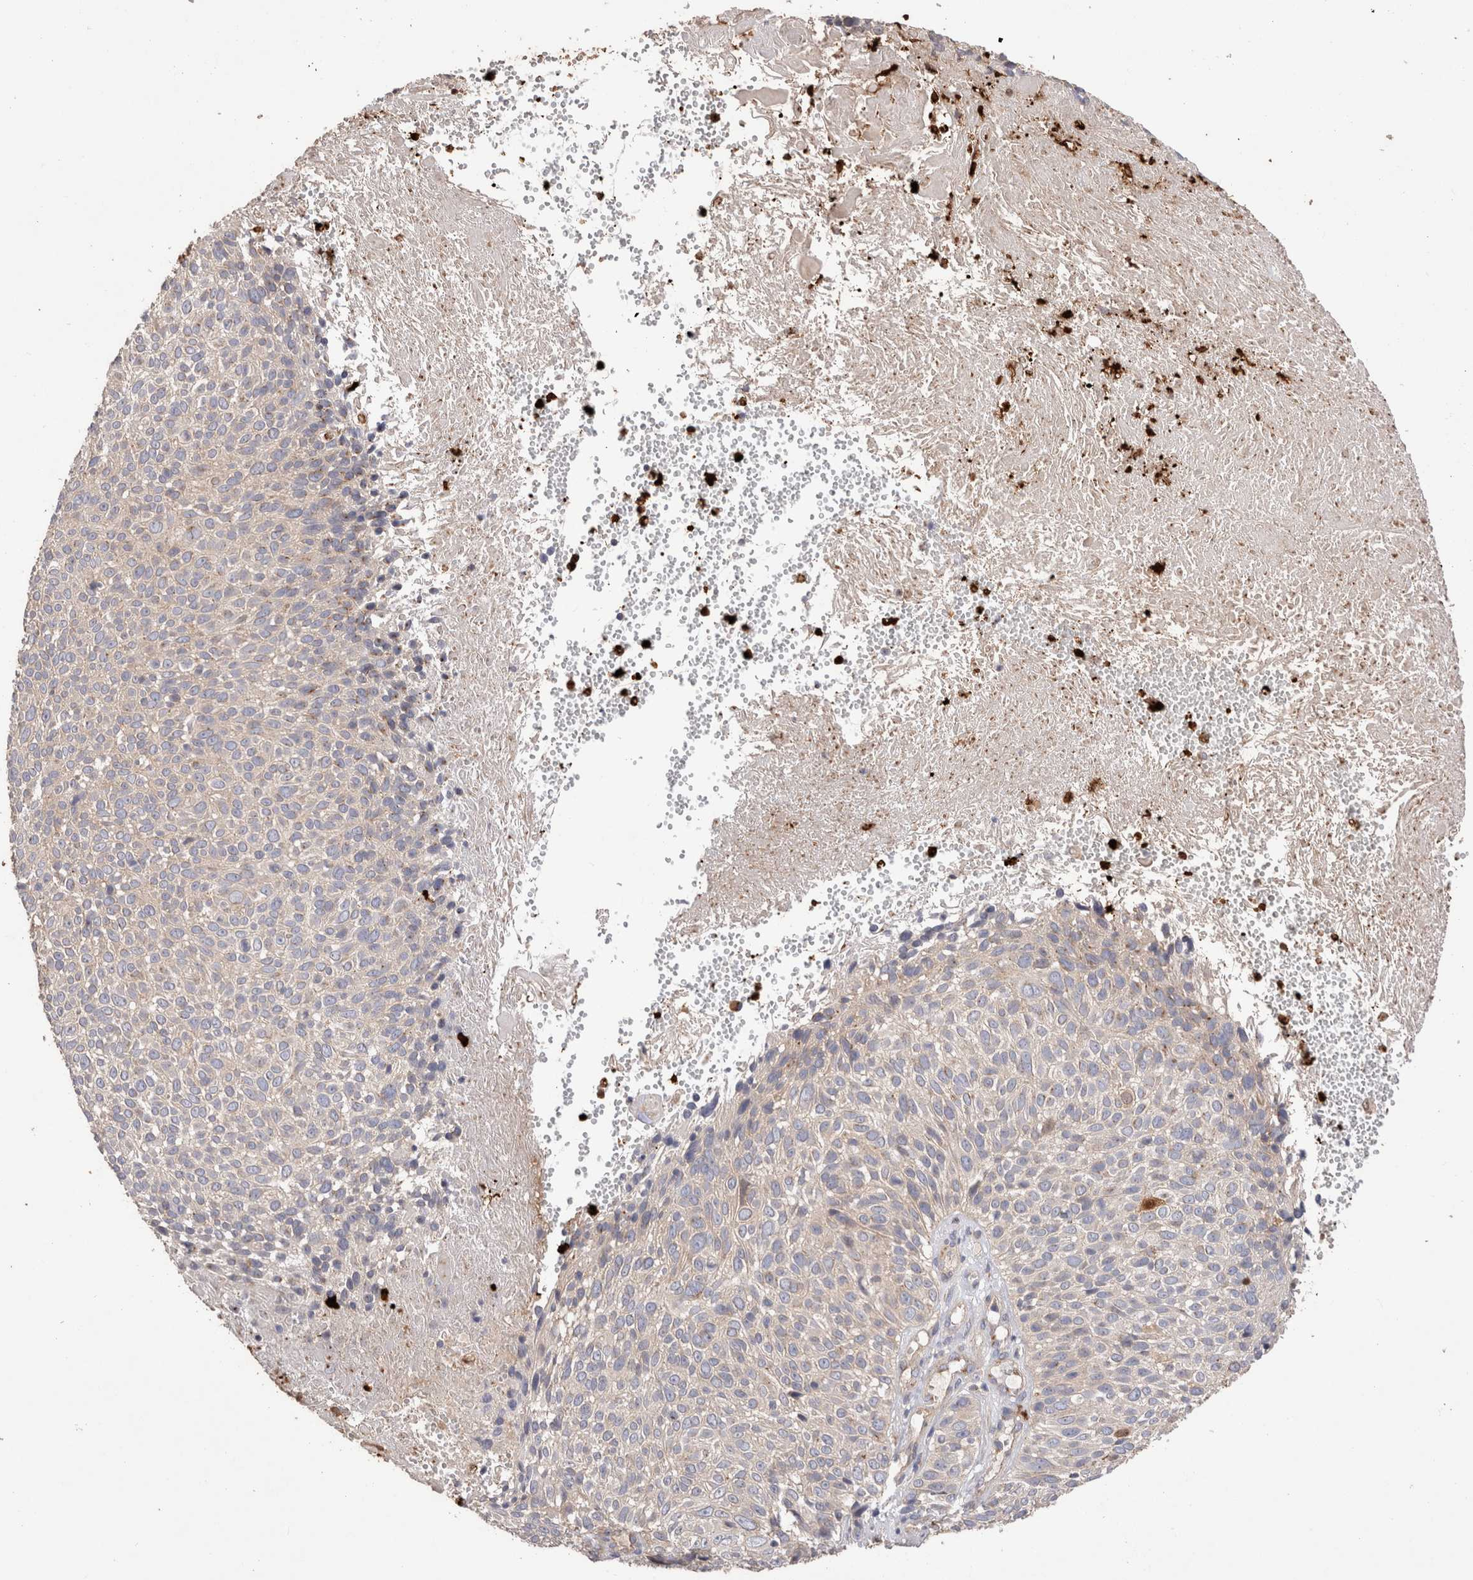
{"staining": {"intensity": "weak", "quantity": "<25%", "location": "cytoplasmic/membranous"}, "tissue": "cervical cancer", "cell_type": "Tumor cells", "image_type": "cancer", "snomed": [{"axis": "morphology", "description": "Squamous cell carcinoma, NOS"}, {"axis": "topography", "description": "Cervix"}], "caption": "High power microscopy image of an IHC image of cervical cancer, revealing no significant positivity in tumor cells. Brightfield microscopy of immunohistochemistry (IHC) stained with DAB (brown) and hematoxylin (blue), captured at high magnification.", "gene": "NXT2", "patient": {"sex": "female", "age": 74}}